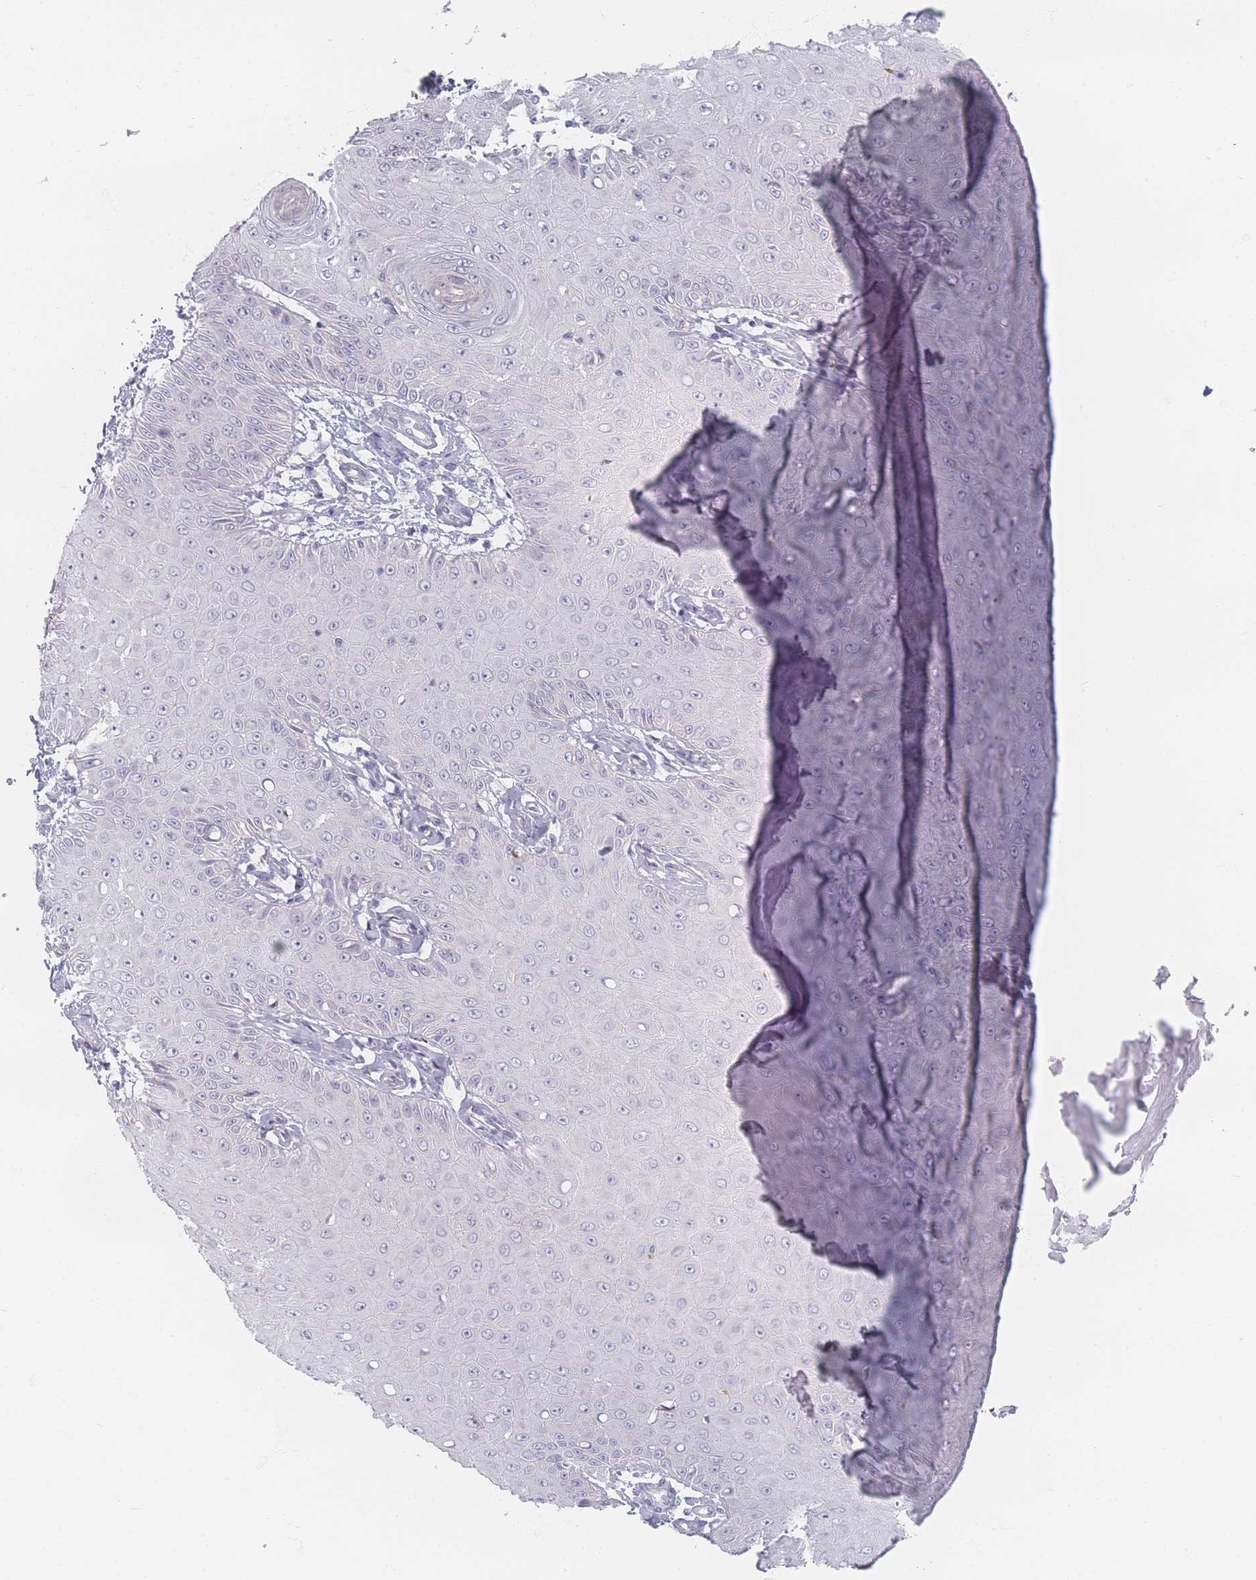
{"staining": {"intensity": "negative", "quantity": "none", "location": "none"}, "tissue": "skin cancer", "cell_type": "Tumor cells", "image_type": "cancer", "snomed": [{"axis": "morphology", "description": "Squamous cell carcinoma, NOS"}, {"axis": "topography", "description": "Skin"}], "caption": "This is an immunohistochemistry histopathology image of skin squamous cell carcinoma. There is no positivity in tumor cells.", "gene": "TMOD1", "patient": {"sex": "male", "age": 70}}